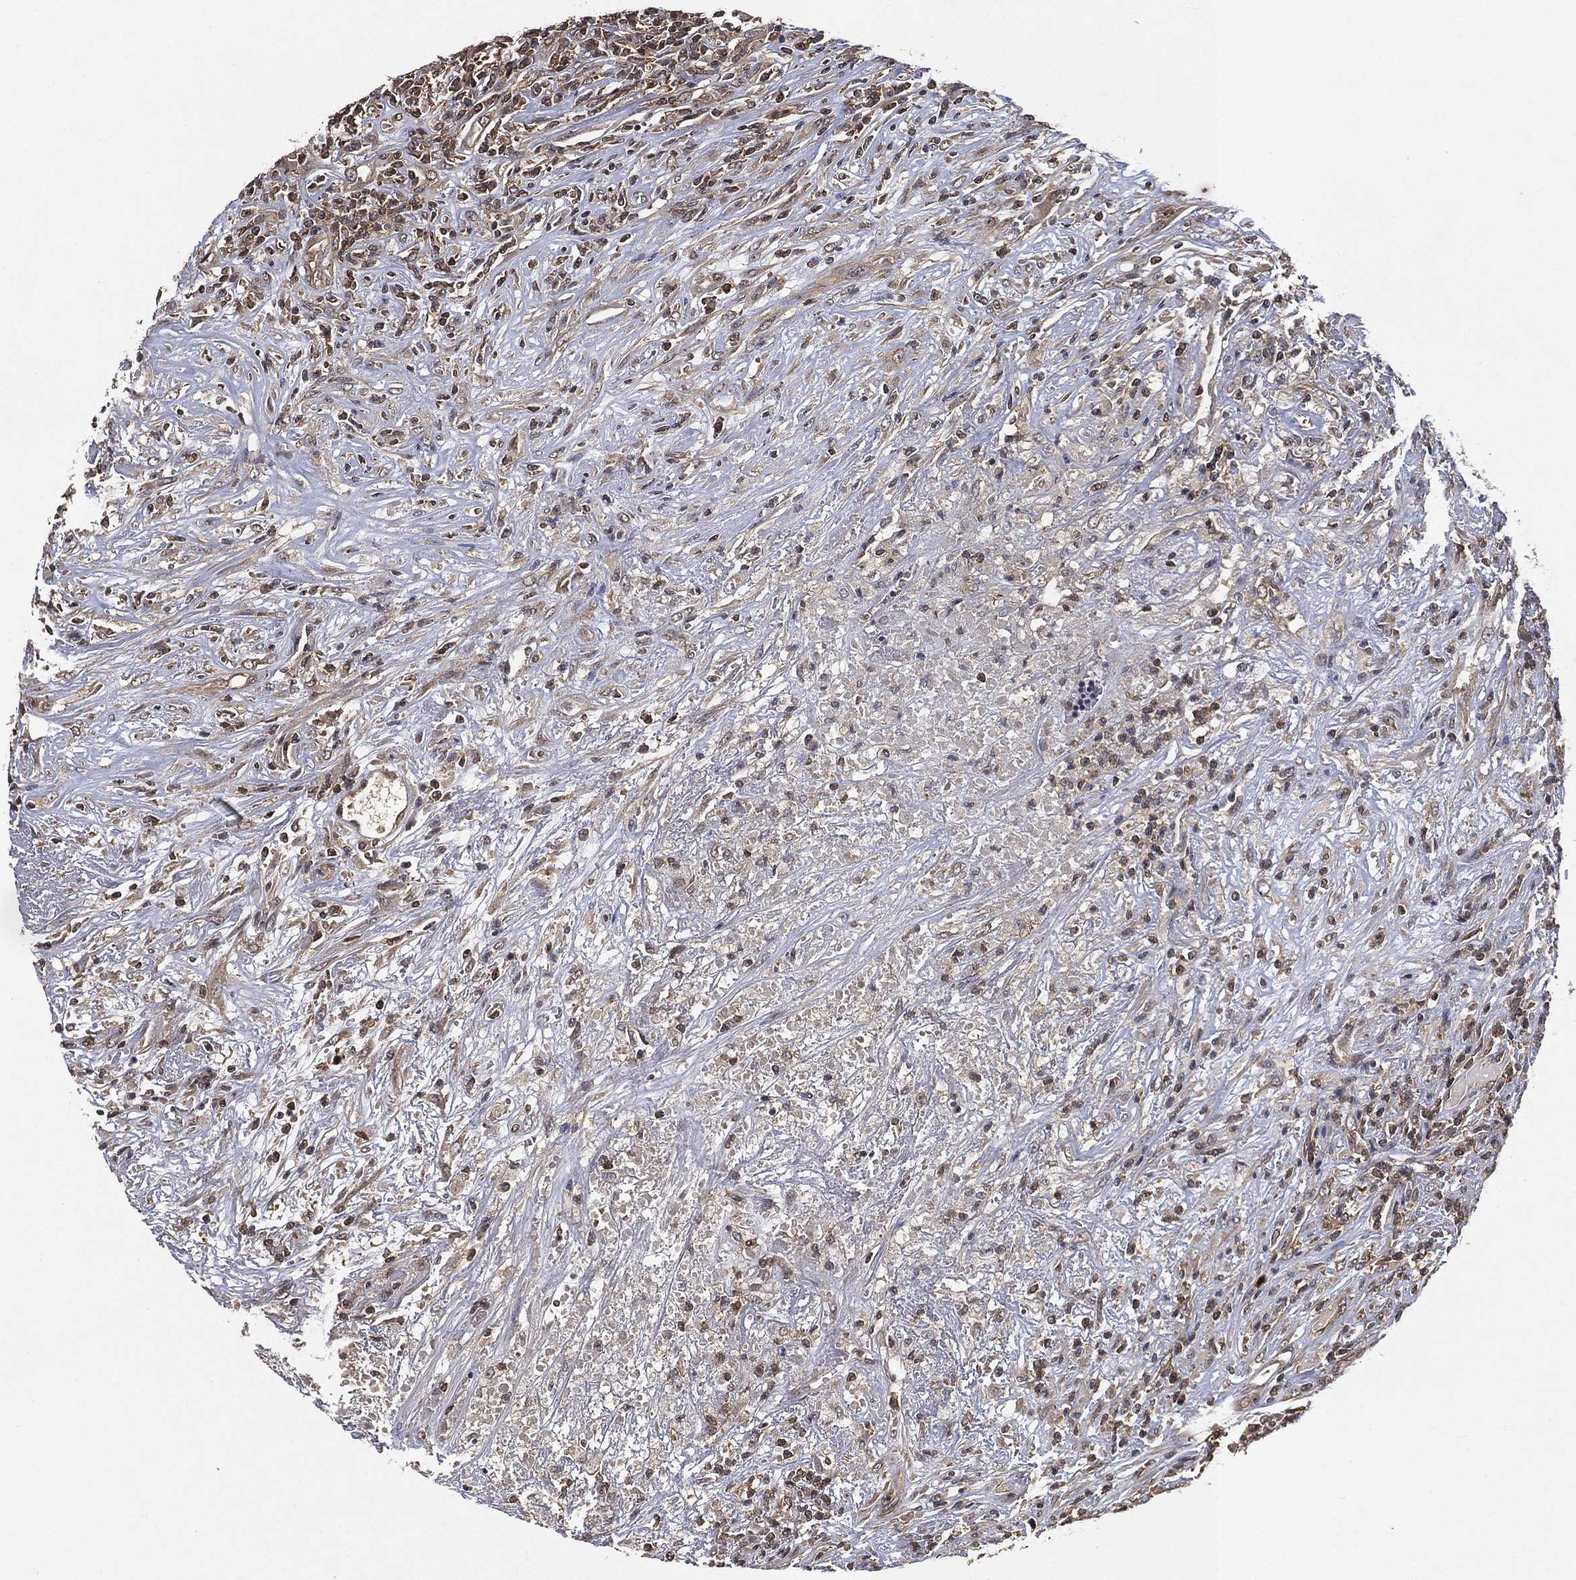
{"staining": {"intensity": "negative", "quantity": "none", "location": "none"}, "tissue": "lymphoma", "cell_type": "Tumor cells", "image_type": "cancer", "snomed": [{"axis": "morphology", "description": "Malignant lymphoma, non-Hodgkin's type, High grade"}, {"axis": "topography", "description": "Lung"}], "caption": "The immunohistochemistry histopathology image has no significant expression in tumor cells of lymphoma tissue. (IHC, brightfield microscopy, high magnification).", "gene": "UBA5", "patient": {"sex": "male", "age": 79}}